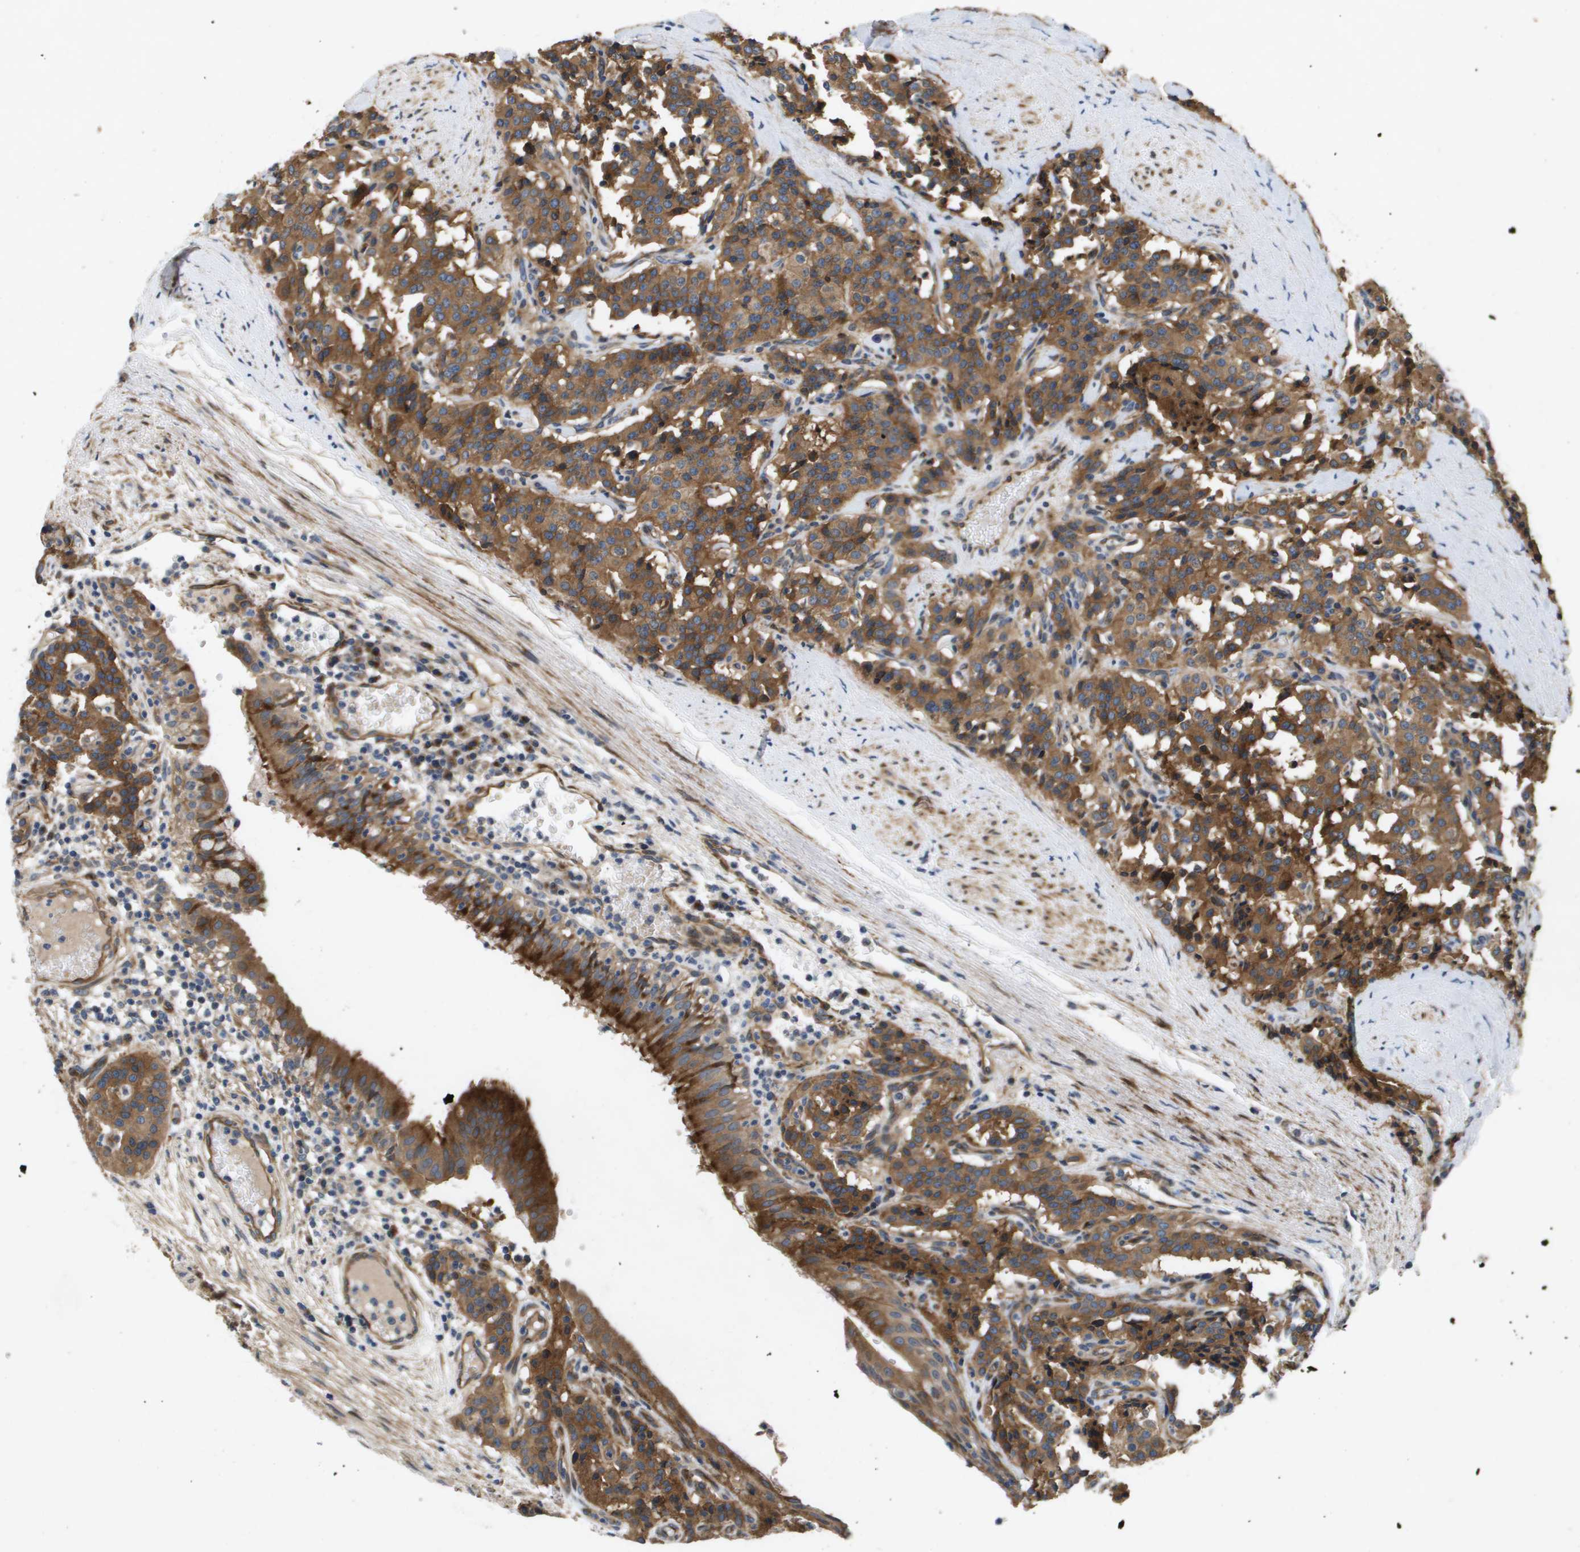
{"staining": {"intensity": "moderate", "quantity": ">75%", "location": "cytoplasmic/membranous"}, "tissue": "carcinoid", "cell_type": "Tumor cells", "image_type": "cancer", "snomed": [{"axis": "morphology", "description": "Carcinoid, malignant, NOS"}, {"axis": "topography", "description": "Lung"}], "caption": "Tumor cells exhibit medium levels of moderate cytoplasmic/membranous staining in about >75% of cells in human malignant carcinoid. (IHC, brightfield microscopy, high magnification).", "gene": "ENTPD2", "patient": {"sex": "male", "age": 30}}